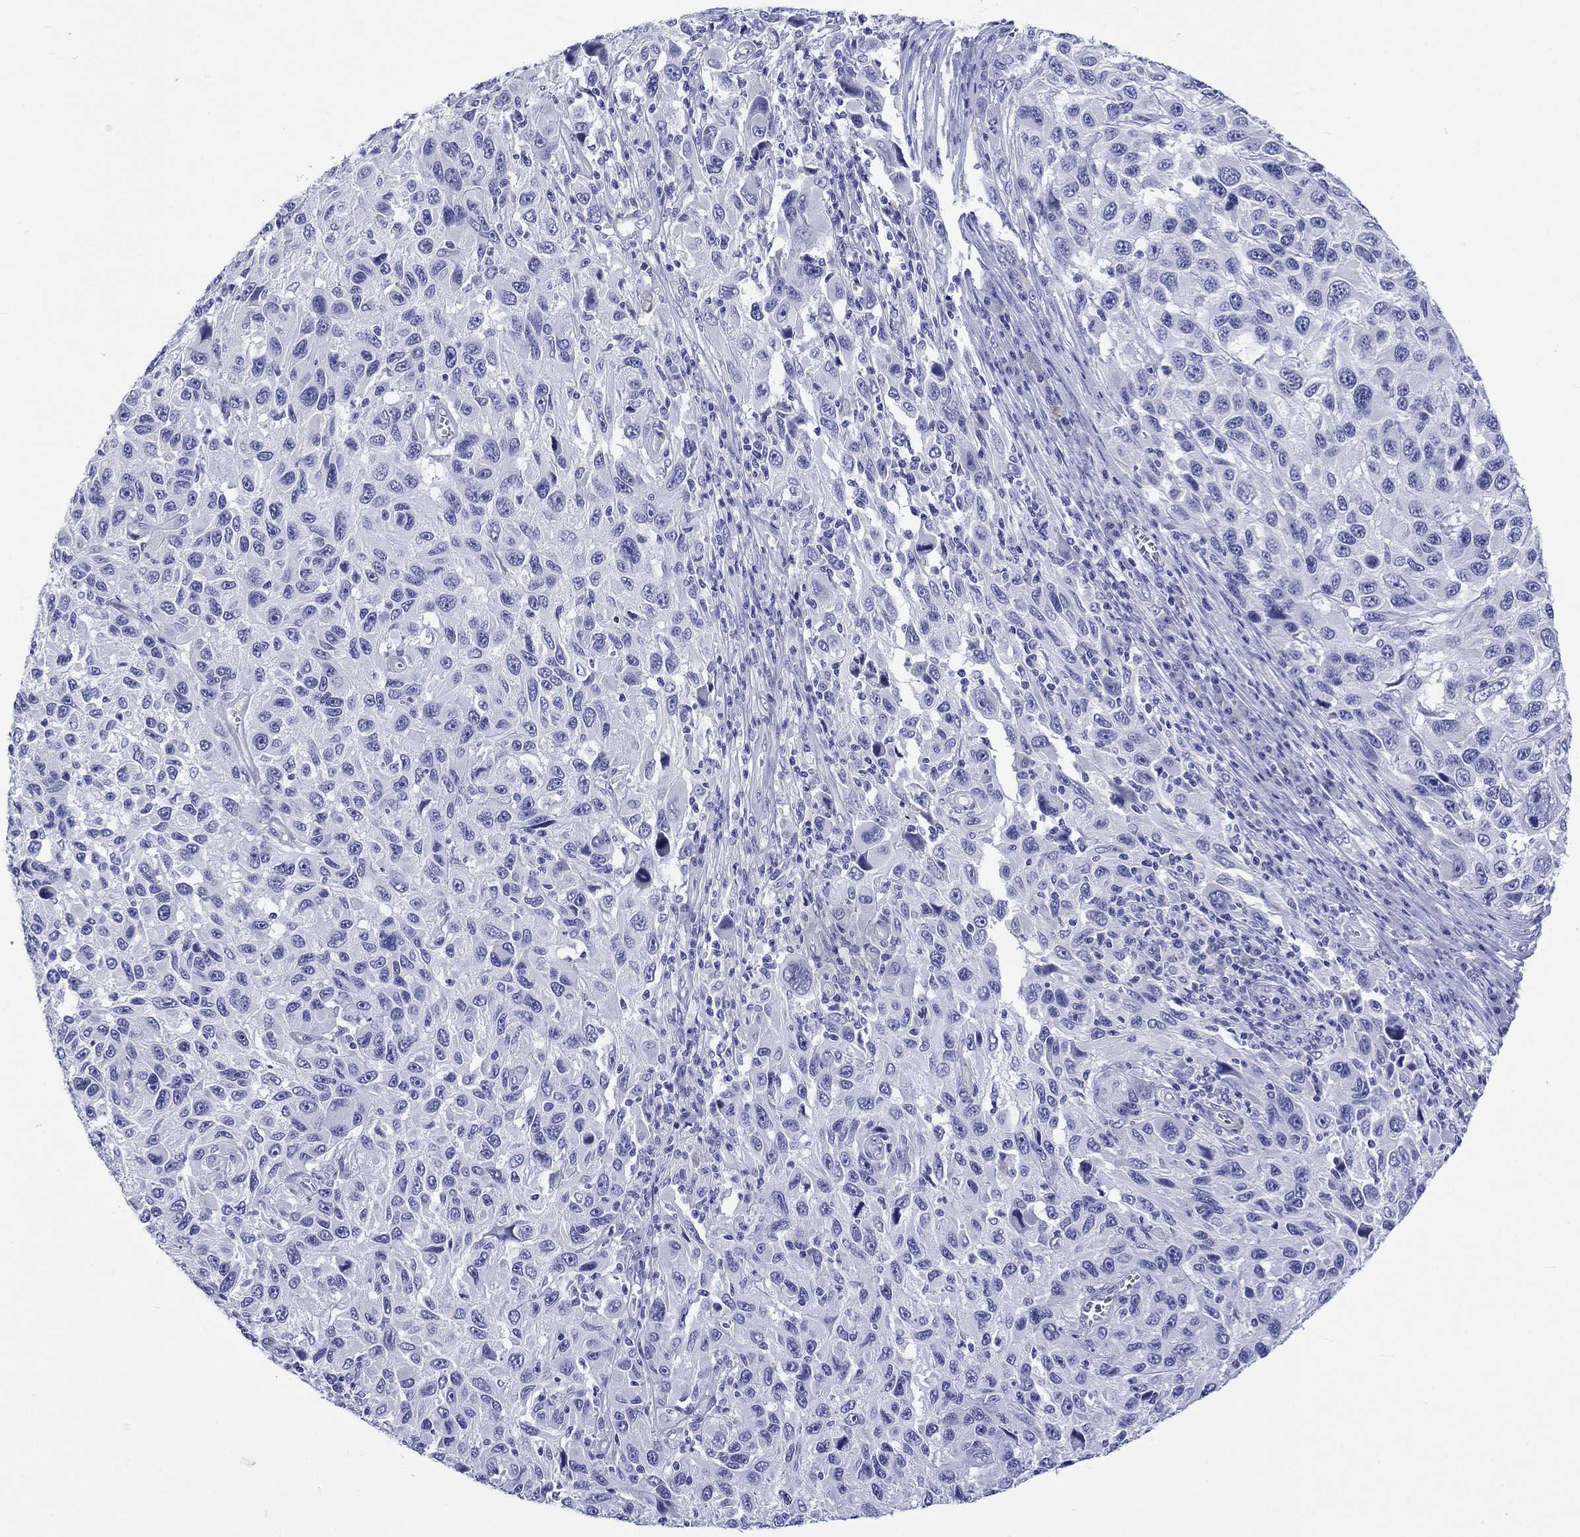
{"staining": {"intensity": "negative", "quantity": "none", "location": "none"}, "tissue": "melanoma", "cell_type": "Tumor cells", "image_type": "cancer", "snomed": [{"axis": "morphology", "description": "Malignant melanoma, NOS"}, {"axis": "topography", "description": "Skin"}], "caption": "This is a histopathology image of immunohistochemistry staining of malignant melanoma, which shows no staining in tumor cells.", "gene": "CACNG3", "patient": {"sex": "male", "age": 53}}